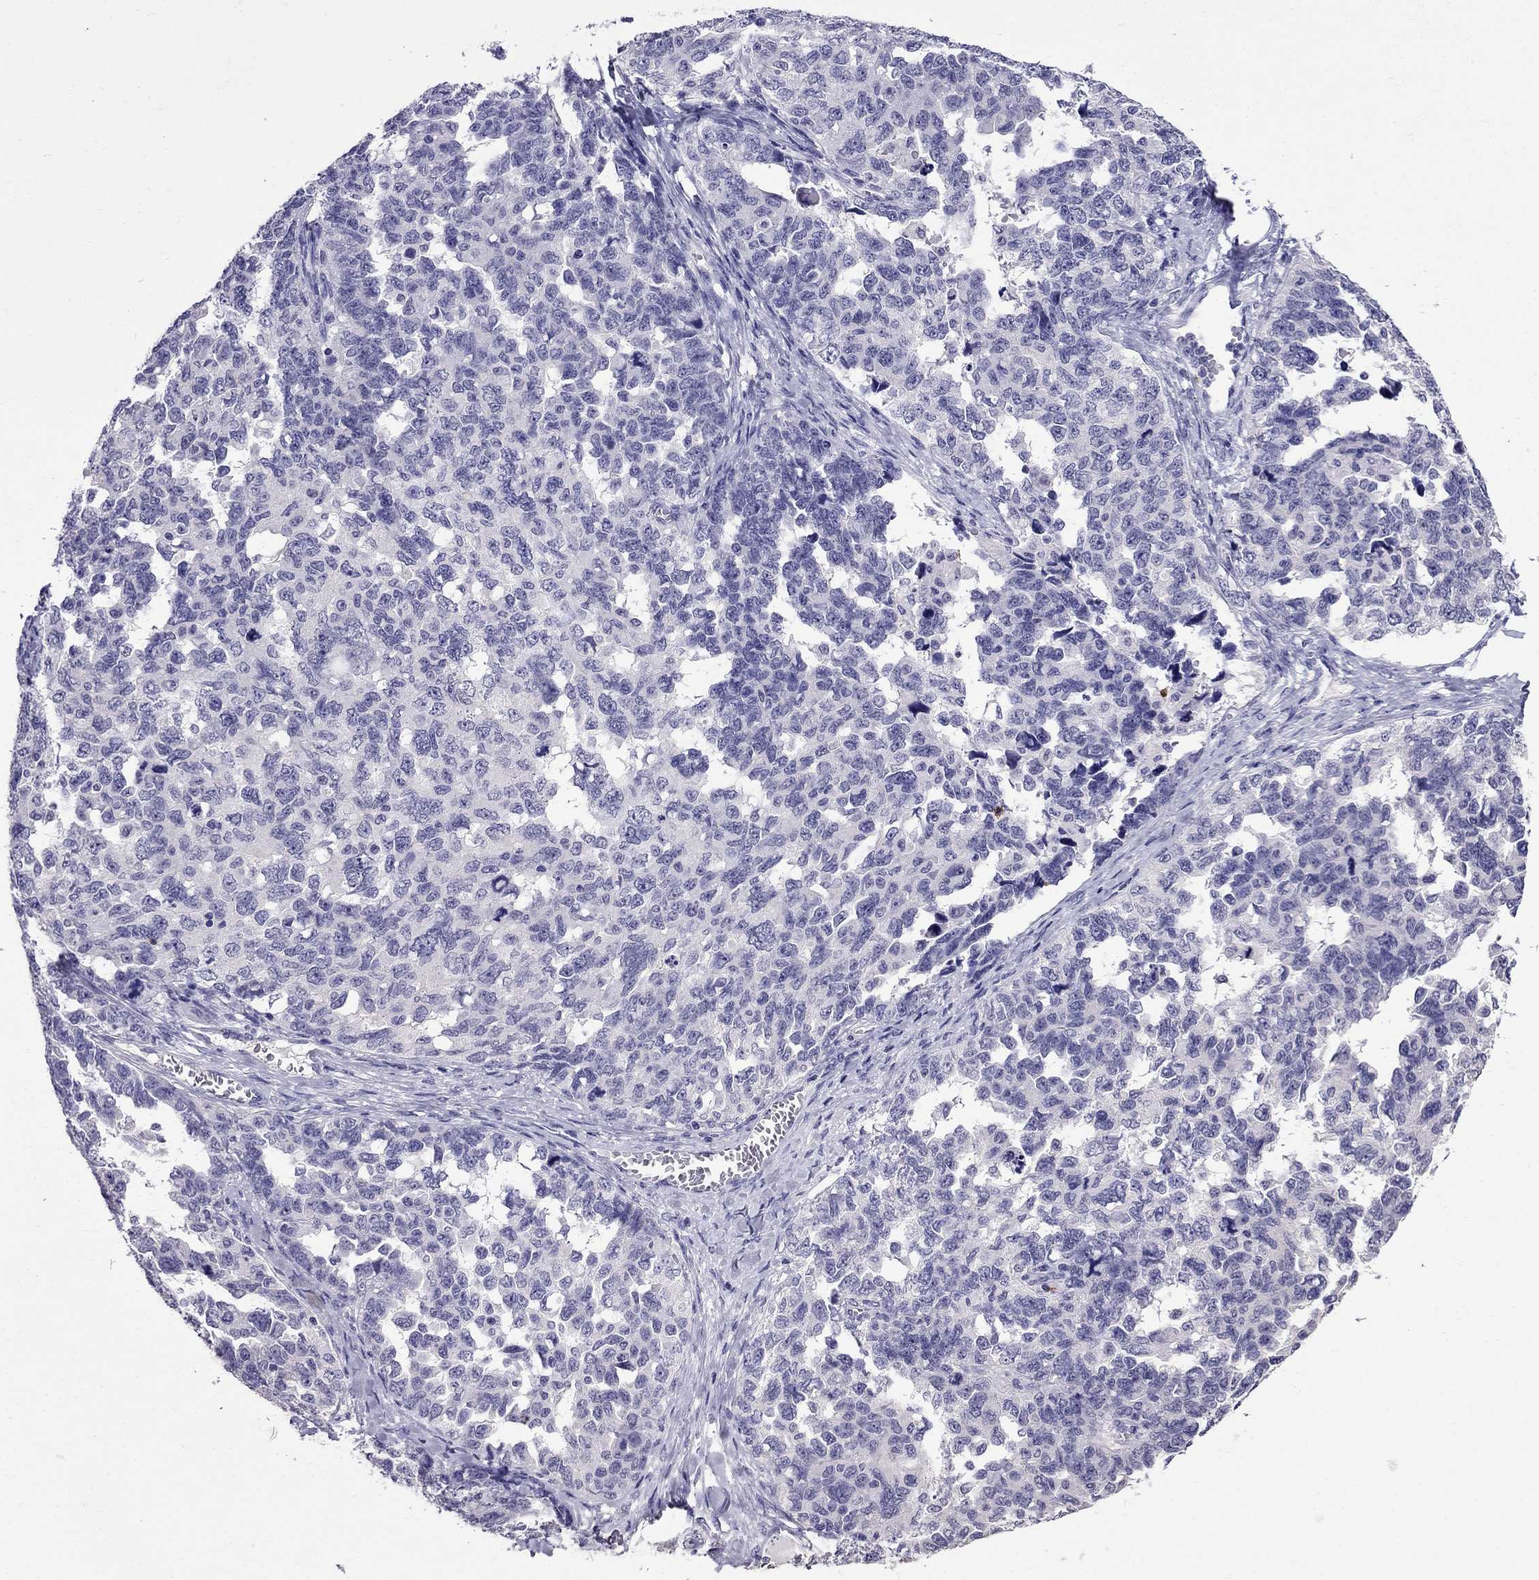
{"staining": {"intensity": "negative", "quantity": "none", "location": "none"}, "tissue": "ovarian cancer", "cell_type": "Tumor cells", "image_type": "cancer", "snomed": [{"axis": "morphology", "description": "Cystadenocarcinoma, serous, NOS"}, {"axis": "topography", "description": "Ovary"}], "caption": "Serous cystadenocarcinoma (ovarian) was stained to show a protein in brown. There is no significant staining in tumor cells.", "gene": "OLFM4", "patient": {"sex": "female", "age": 69}}